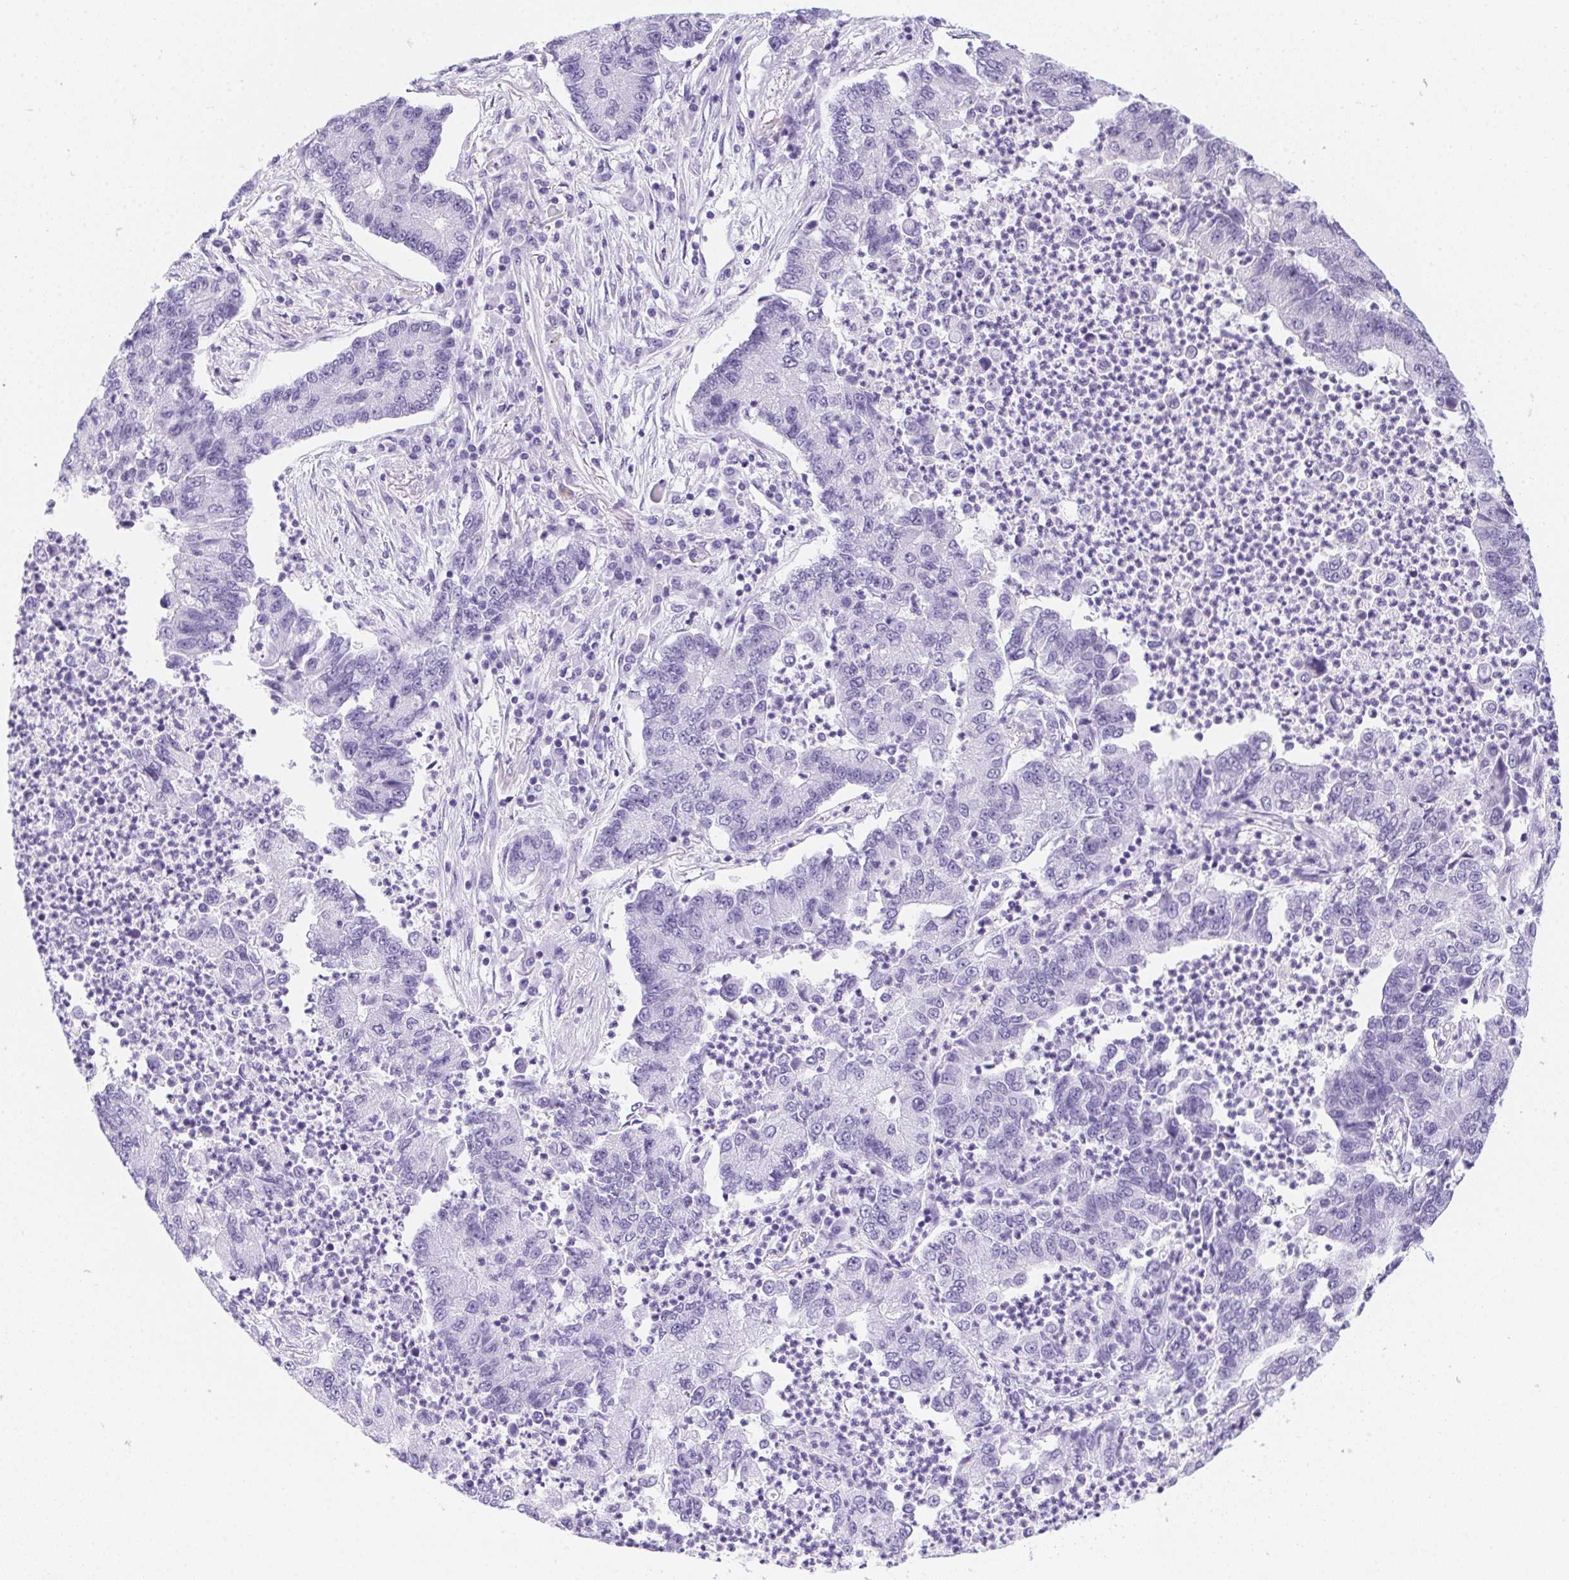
{"staining": {"intensity": "negative", "quantity": "none", "location": "none"}, "tissue": "lung cancer", "cell_type": "Tumor cells", "image_type": "cancer", "snomed": [{"axis": "morphology", "description": "Adenocarcinoma, NOS"}, {"axis": "topography", "description": "Lung"}], "caption": "Immunohistochemical staining of lung cancer (adenocarcinoma) demonstrates no significant positivity in tumor cells.", "gene": "PRKAA1", "patient": {"sex": "female", "age": 57}}